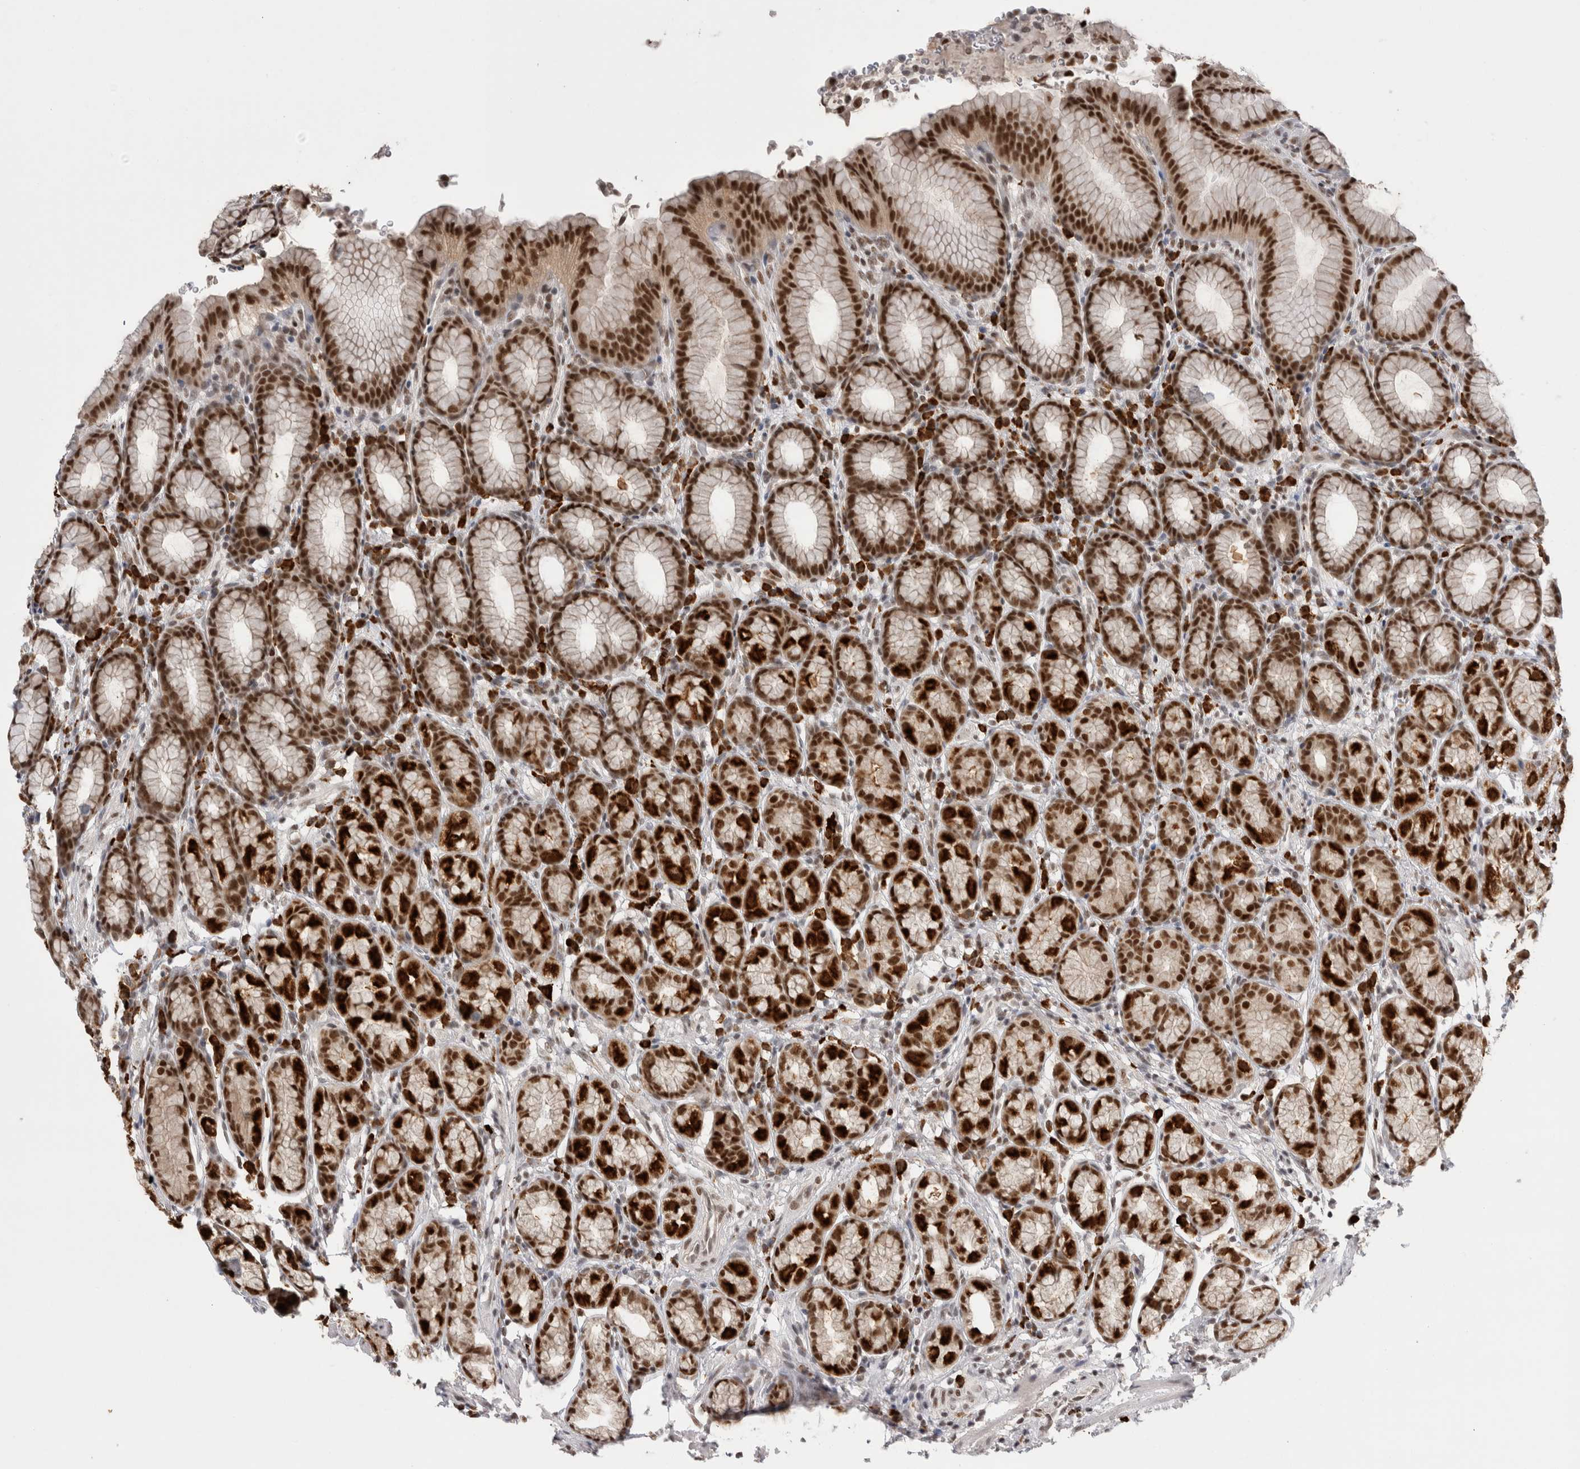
{"staining": {"intensity": "strong", "quantity": ">75%", "location": "cytoplasmic/membranous,nuclear"}, "tissue": "stomach", "cell_type": "Glandular cells", "image_type": "normal", "snomed": [{"axis": "morphology", "description": "Normal tissue, NOS"}, {"axis": "topography", "description": "Stomach"}], "caption": "There is high levels of strong cytoplasmic/membranous,nuclear positivity in glandular cells of benign stomach, as demonstrated by immunohistochemical staining (brown color).", "gene": "ZNF24", "patient": {"sex": "male", "age": 42}}